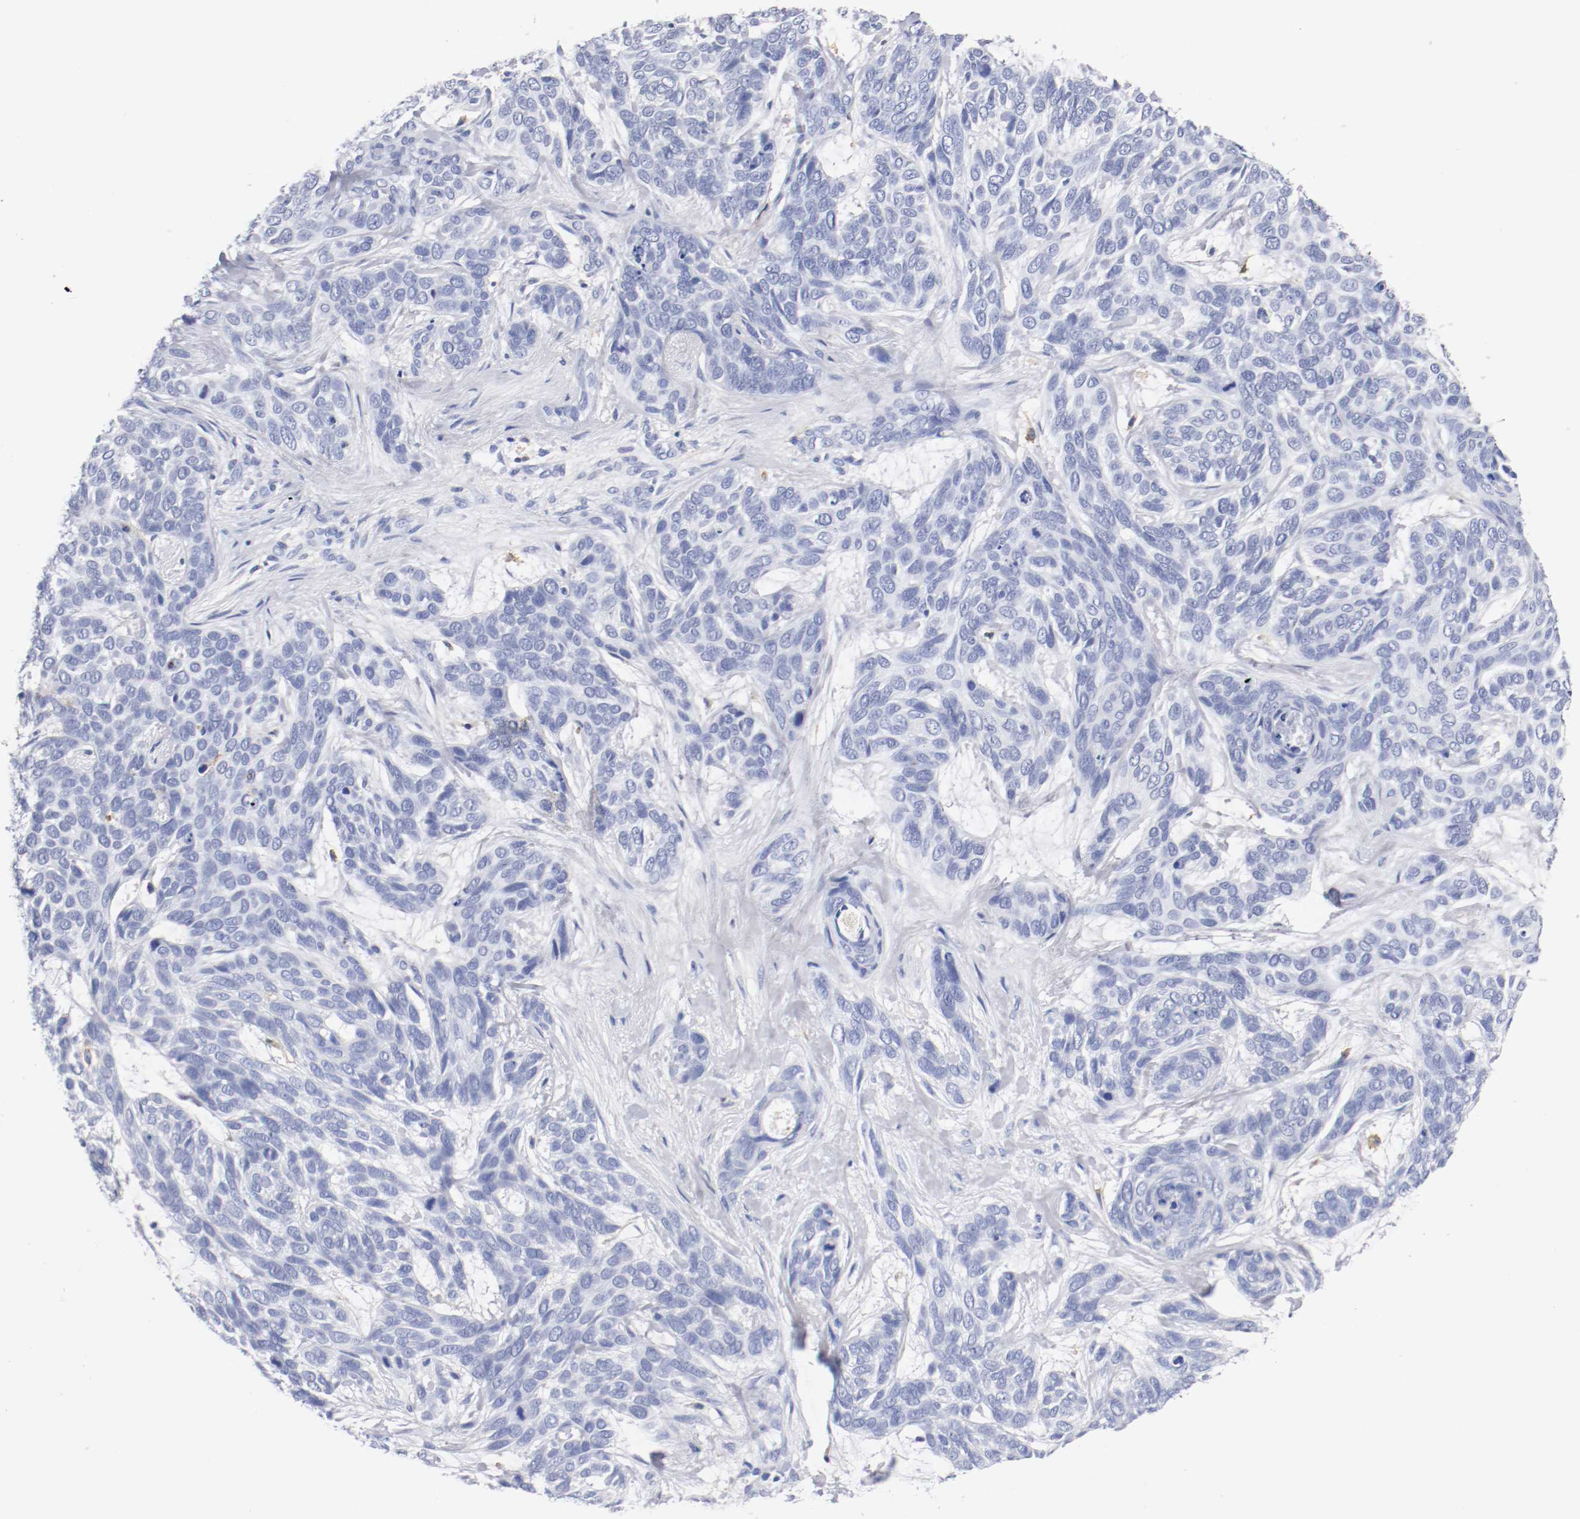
{"staining": {"intensity": "negative", "quantity": "none", "location": "none"}, "tissue": "skin cancer", "cell_type": "Tumor cells", "image_type": "cancer", "snomed": [{"axis": "morphology", "description": "Basal cell carcinoma"}, {"axis": "topography", "description": "Skin"}], "caption": "Immunohistochemistry micrograph of neoplastic tissue: human basal cell carcinoma (skin) stained with DAB (3,3'-diaminobenzidine) displays no significant protein expression in tumor cells. (DAB (3,3'-diaminobenzidine) IHC visualized using brightfield microscopy, high magnification).", "gene": "ITGAX", "patient": {"sex": "male", "age": 87}}